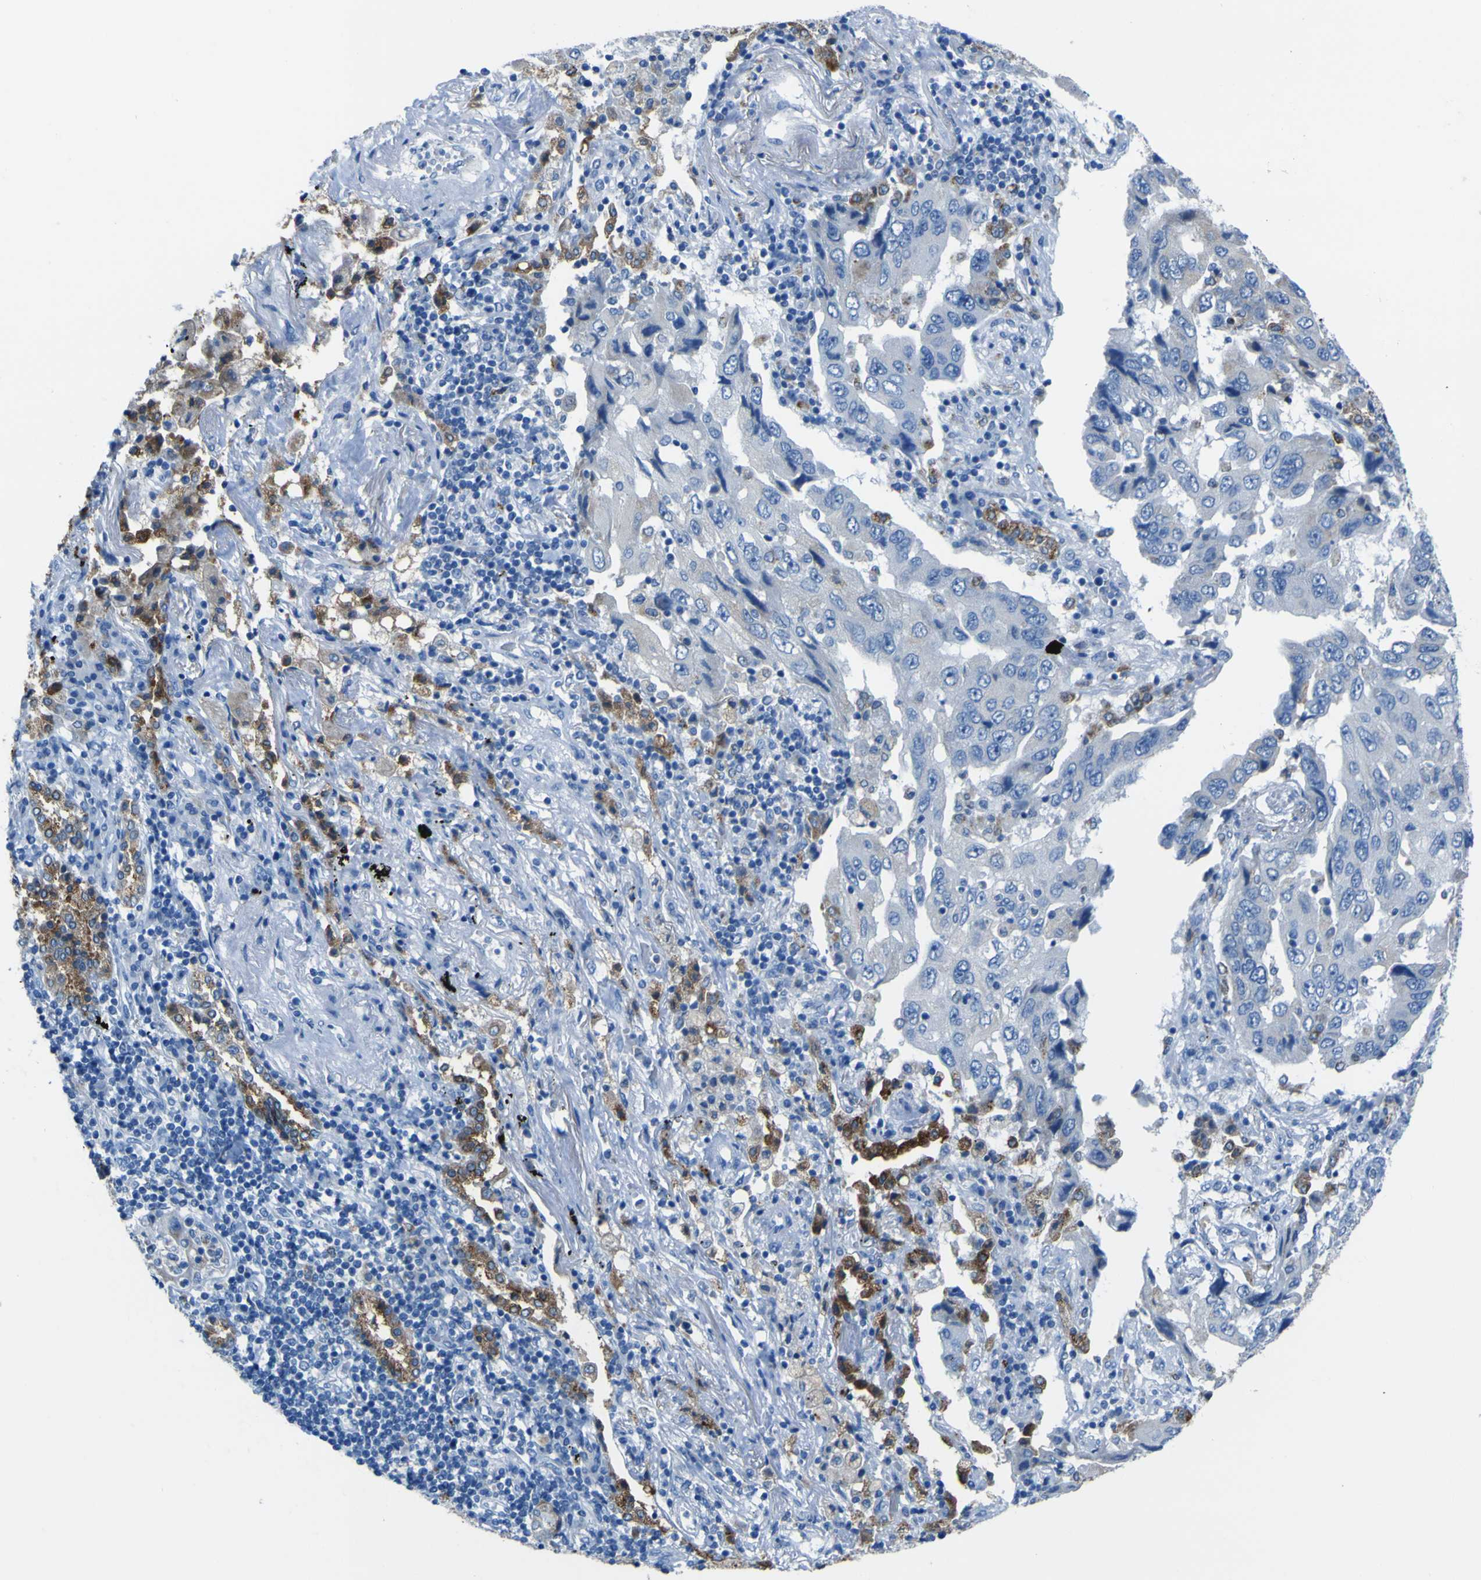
{"staining": {"intensity": "moderate", "quantity": "<25%", "location": "cytoplasmic/membranous"}, "tissue": "lung cancer", "cell_type": "Tumor cells", "image_type": "cancer", "snomed": [{"axis": "morphology", "description": "Adenocarcinoma, NOS"}, {"axis": "topography", "description": "Lung"}], "caption": "Lung cancer (adenocarcinoma) stained with DAB (3,3'-diaminobenzidine) IHC displays low levels of moderate cytoplasmic/membranous positivity in approximately <25% of tumor cells.", "gene": "ACSL1", "patient": {"sex": "female", "age": 65}}